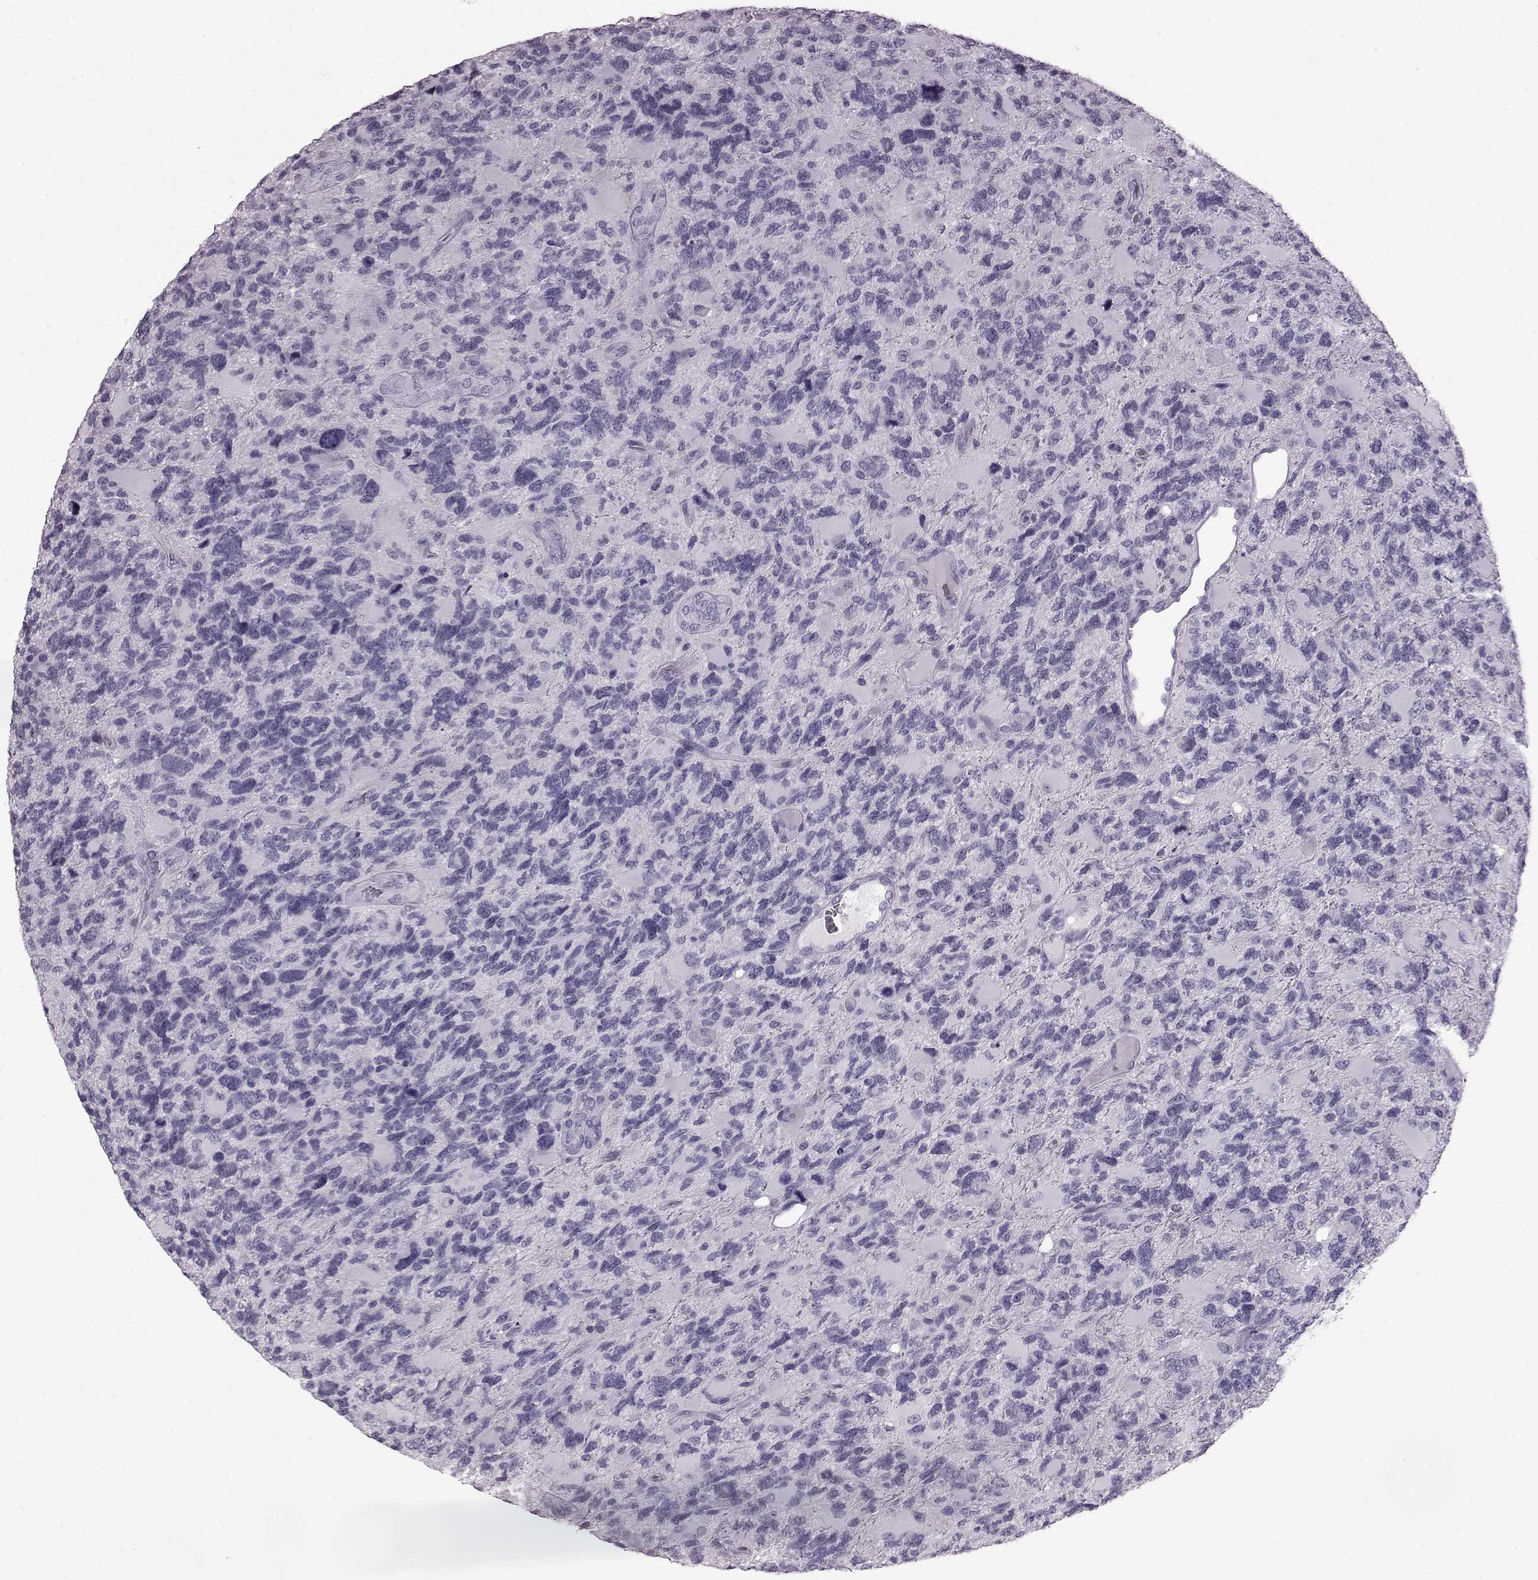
{"staining": {"intensity": "negative", "quantity": "none", "location": "none"}, "tissue": "glioma", "cell_type": "Tumor cells", "image_type": "cancer", "snomed": [{"axis": "morphology", "description": "Glioma, malignant, High grade"}, {"axis": "topography", "description": "Brain"}], "caption": "Immunohistochemical staining of human malignant glioma (high-grade) displays no significant positivity in tumor cells. (Immunohistochemistry (ihc), brightfield microscopy, high magnification).", "gene": "AIPL1", "patient": {"sex": "female", "age": 71}}